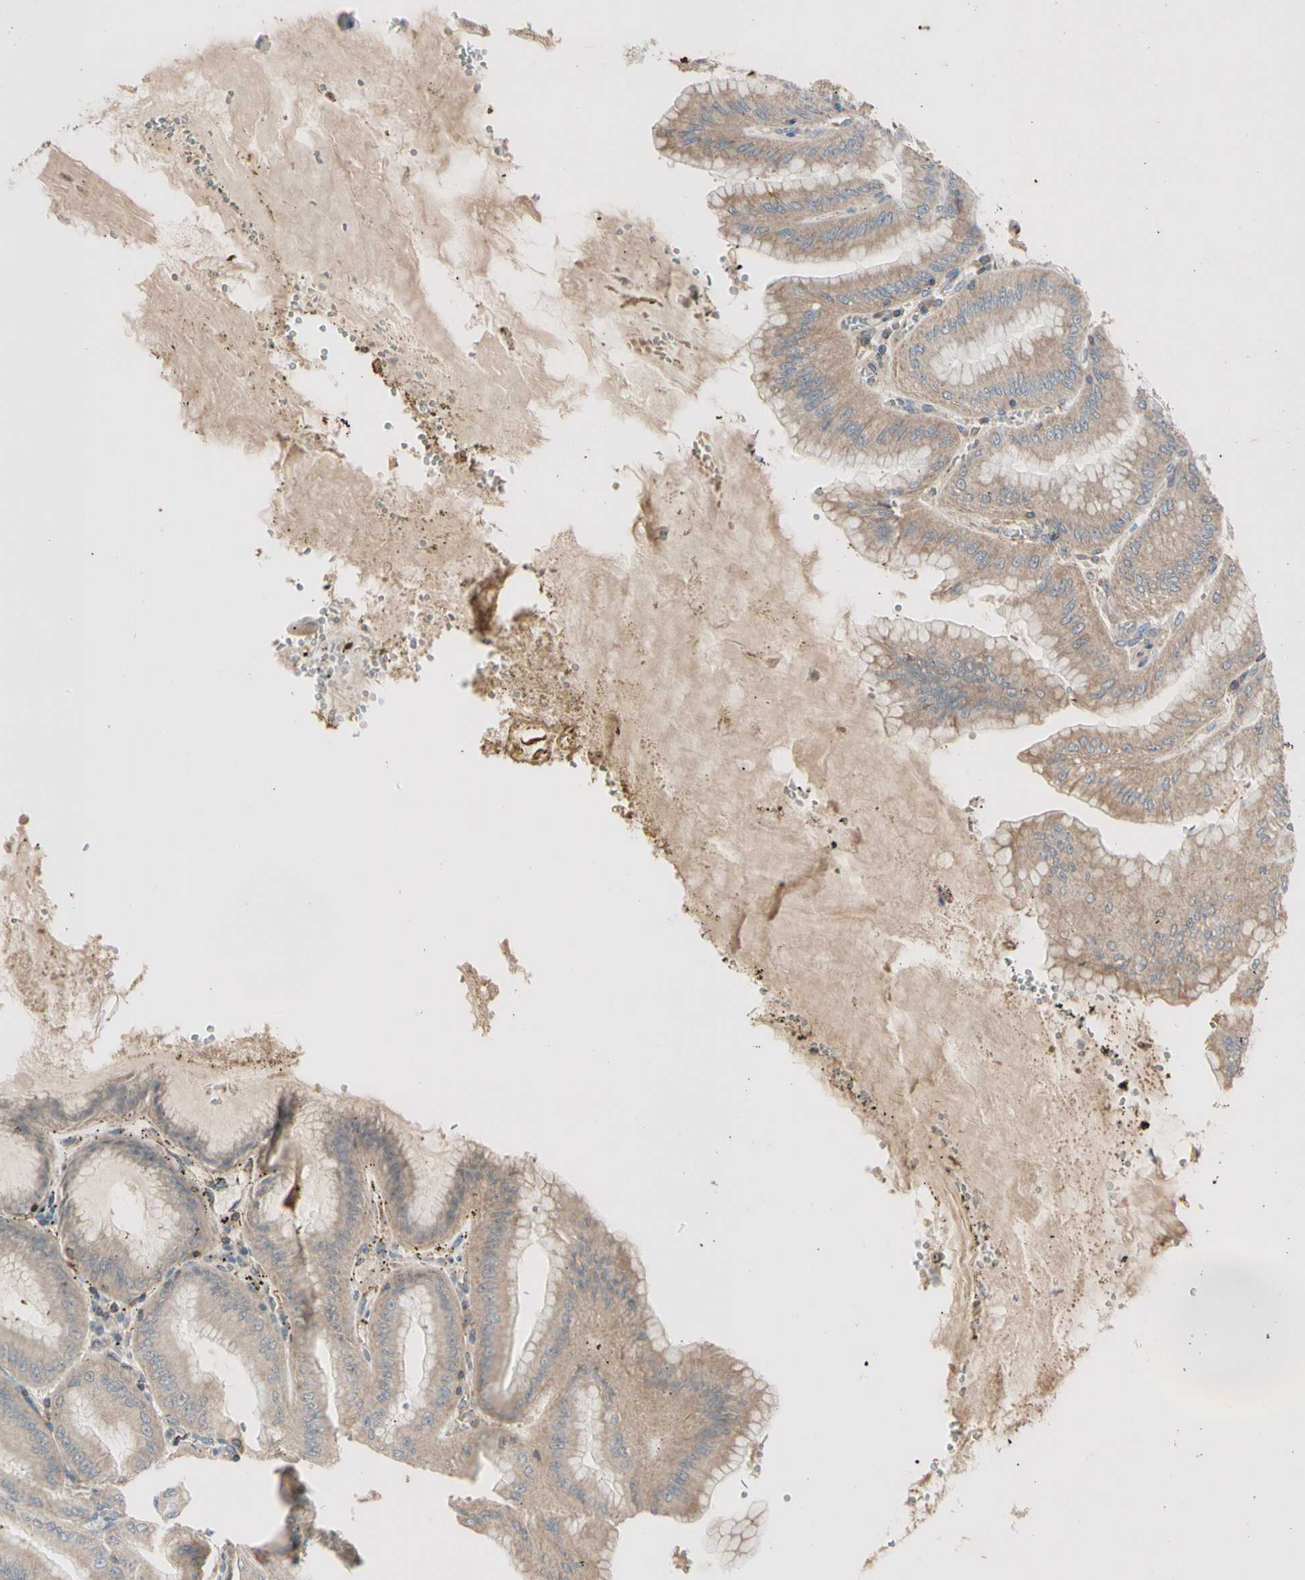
{"staining": {"intensity": "weak", "quantity": ">75%", "location": "cytoplasmic/membranous"}, "tissue": "stomach", "cell_type": "Glandular cells", "image_type": "normal", "snomed": [{"axis": "morphology", "description": "Normal tissue, NOS"}, {"axis": "topography", "description": "Stomach, lower"}], "caption": "High-power microscopy captured an immunohistochemistry (IHC) histopathology image of normal stomach, revealing weak cytoplasmic/membranous expression in approximately >75% of glandular cells. (Brightfield microscopy of DAB IHC at high magnification).", "gene": "CDH6", "patient": {"sex": "male", "age": 71}}